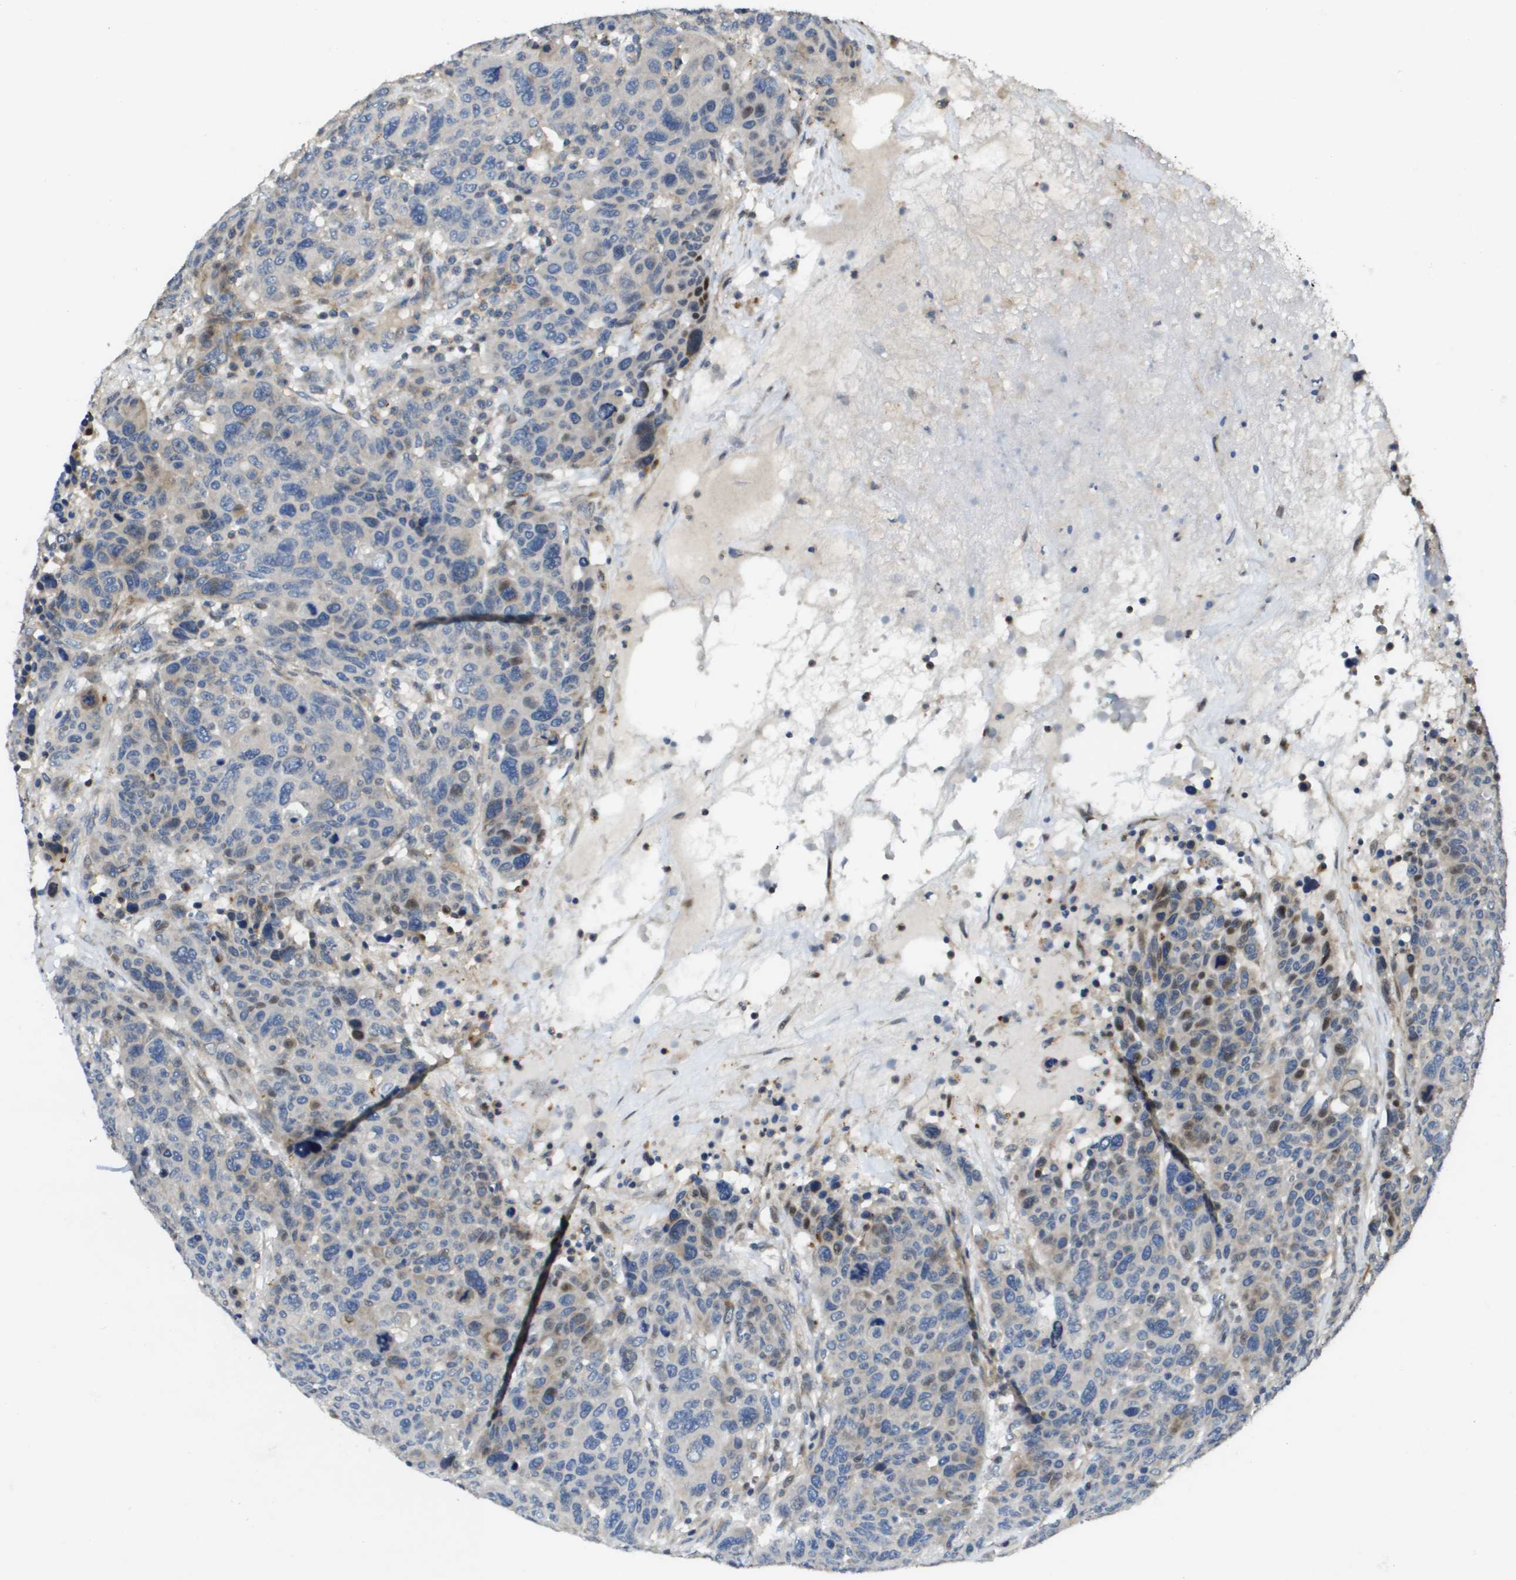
{"staining": {"intensity": "weak", "quantity": "<25%", "location": "cytoplasmic/membranous"}, "tissue": "breast cancer", "cell_type": "Tumor cells", "image_type": "cancer", "snomed": [{"axis": "morphology", "description": "Duct carcinoma"}, {"axis": "topography", "description": "Breast"}], "caption": "Immunohistochemical staining of human breast cancer exhibits no significant expression in tumor cells. The staining was performed using DAB to visualize the protein expression in brown, while the nuclei were stained in blue with hematoxylin (Magnification: 20x).", "gene": "SCN4B", "patient": {"sex": "female", "age": 37}}